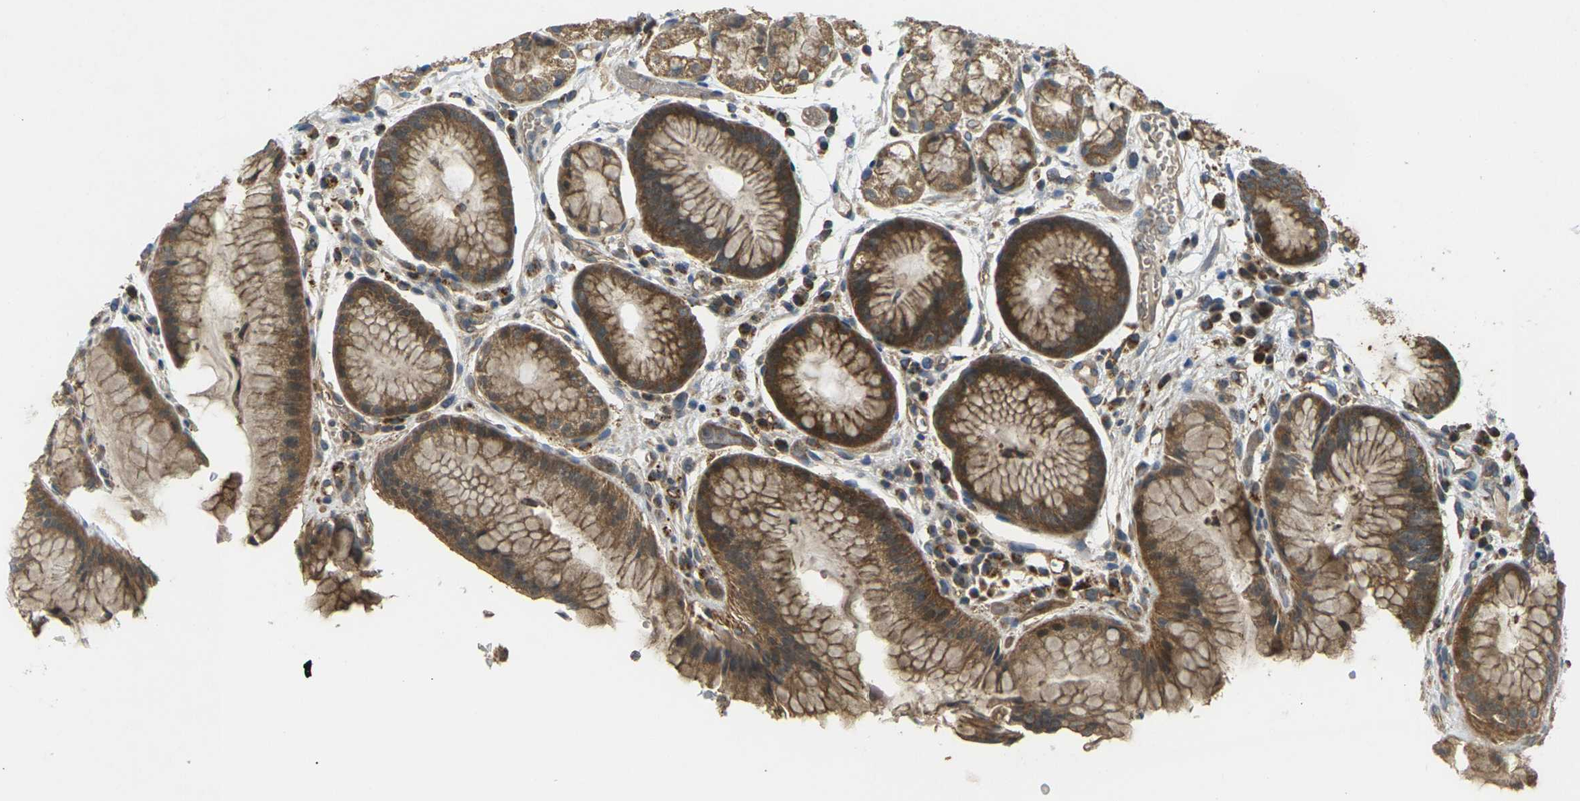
{"staining": {"intensity": "moderate", "quantity": ">75%", "location": "cytoplasmic/membranous"}, "tissue": "stomach", "cell_type": "Glandular cells", "image_type": "normal", "snomed": [{"axis": "morphology", "description": "Normal tissue, NOS"}, {"axis": "topography", "description": "Stomach, upper"}], "caption": "Immunohistochemistry (IHC) of benign human stomach exhibits medium levels of moderate cytoplasmic/membranous staining in about >75% of glandular cells.", "gene": "KSR1", "patient": {"sex": "male", "age": 72}}